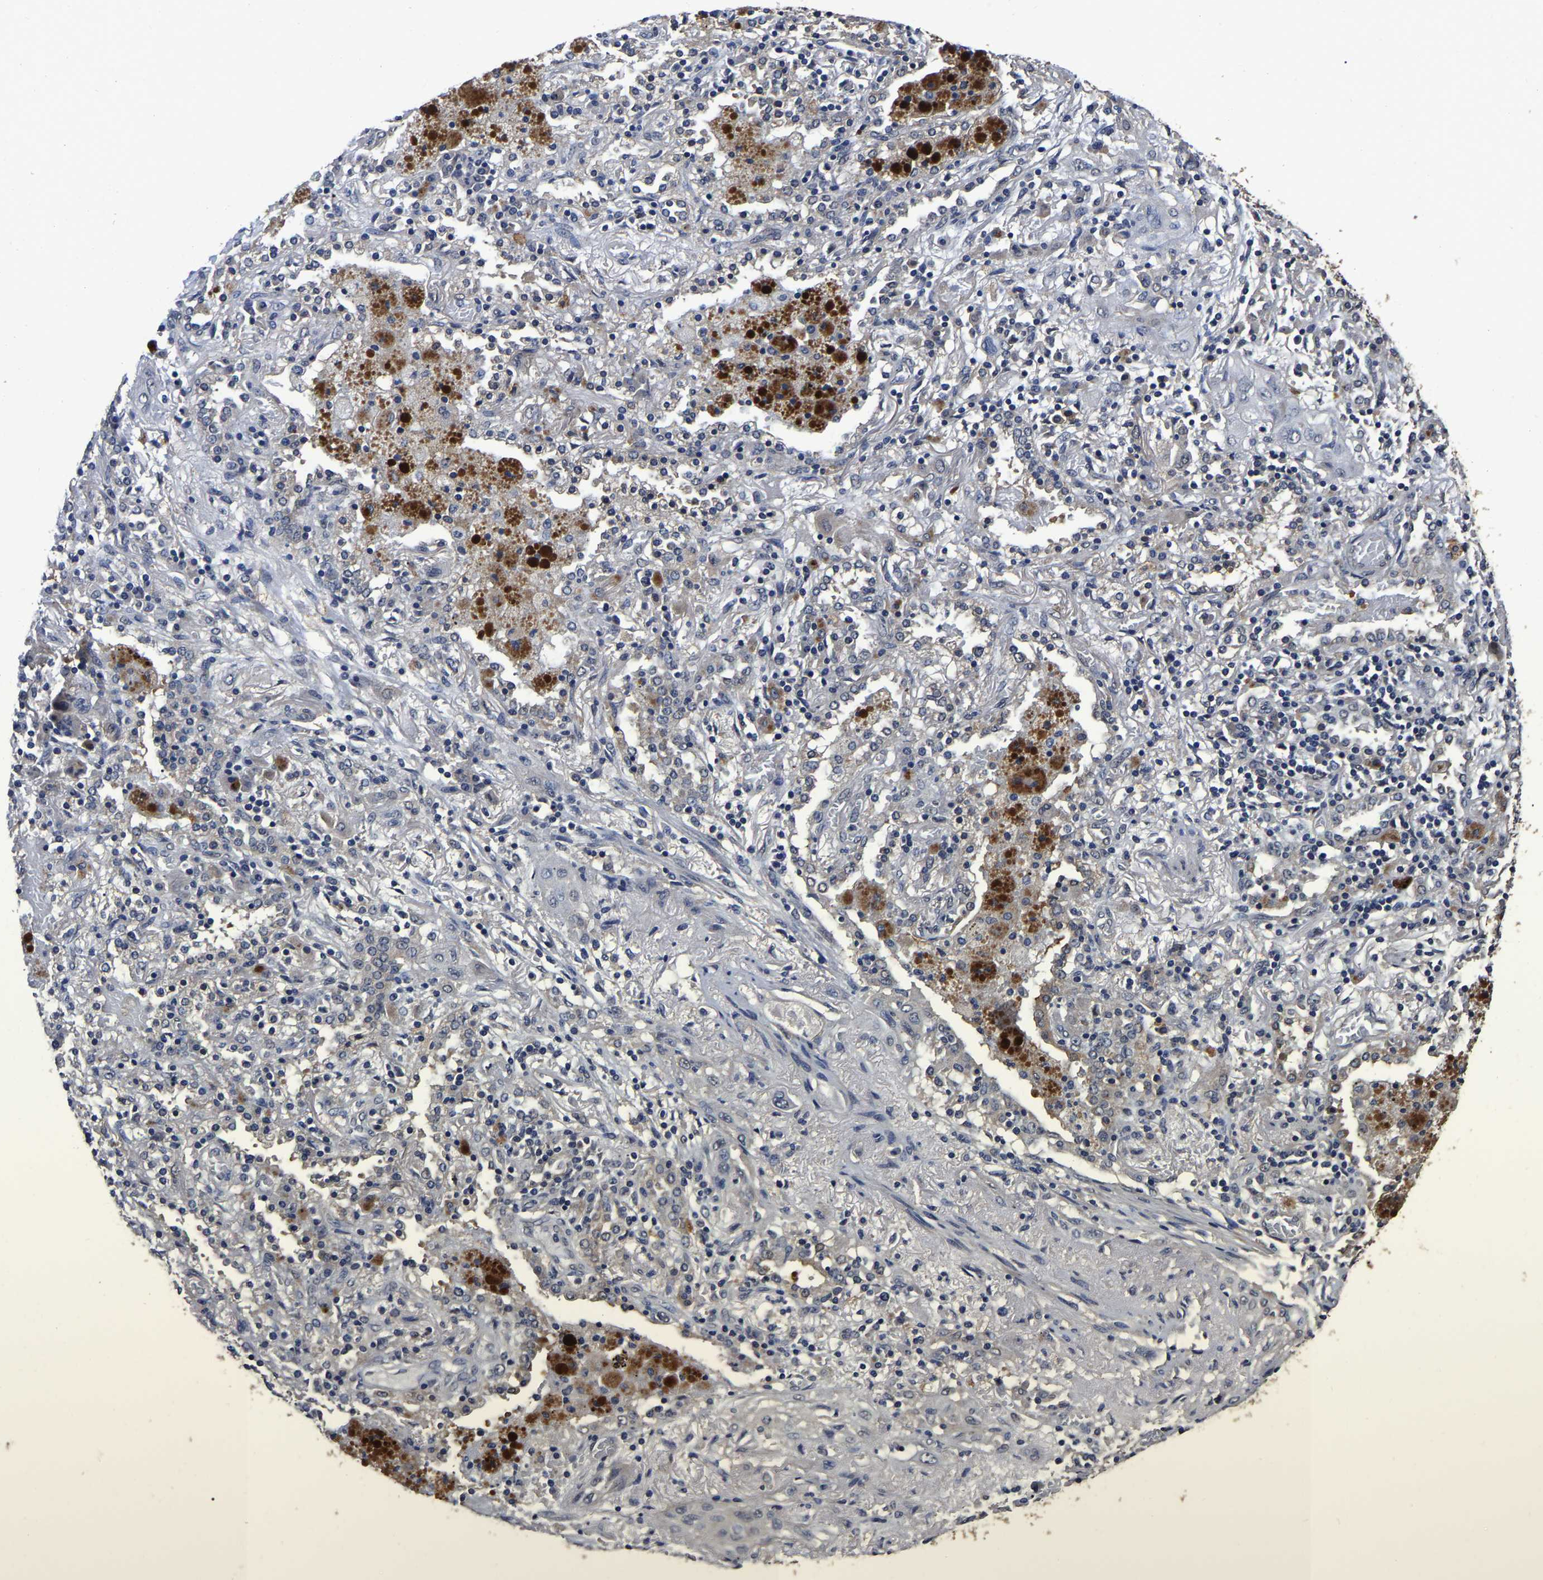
{"staining": {"intensity": "negative", "quantity": "none", "location": "none"}, "tissue": "lung cancer", "cell_type": "Tumor cells", "image_type": "cancer", "snomed": [{"axis": "morphology", "description": "Squamous cell carcinoma, NOS"}, {"axis": "topography", "description": "Lung"}], "caption": "Immunohistochemistry of squamous cell carcinoma (lung) reveals no expression in tumor cells.", "gene": "STK32C", "patient": {"sex": "female", "age": 47}}